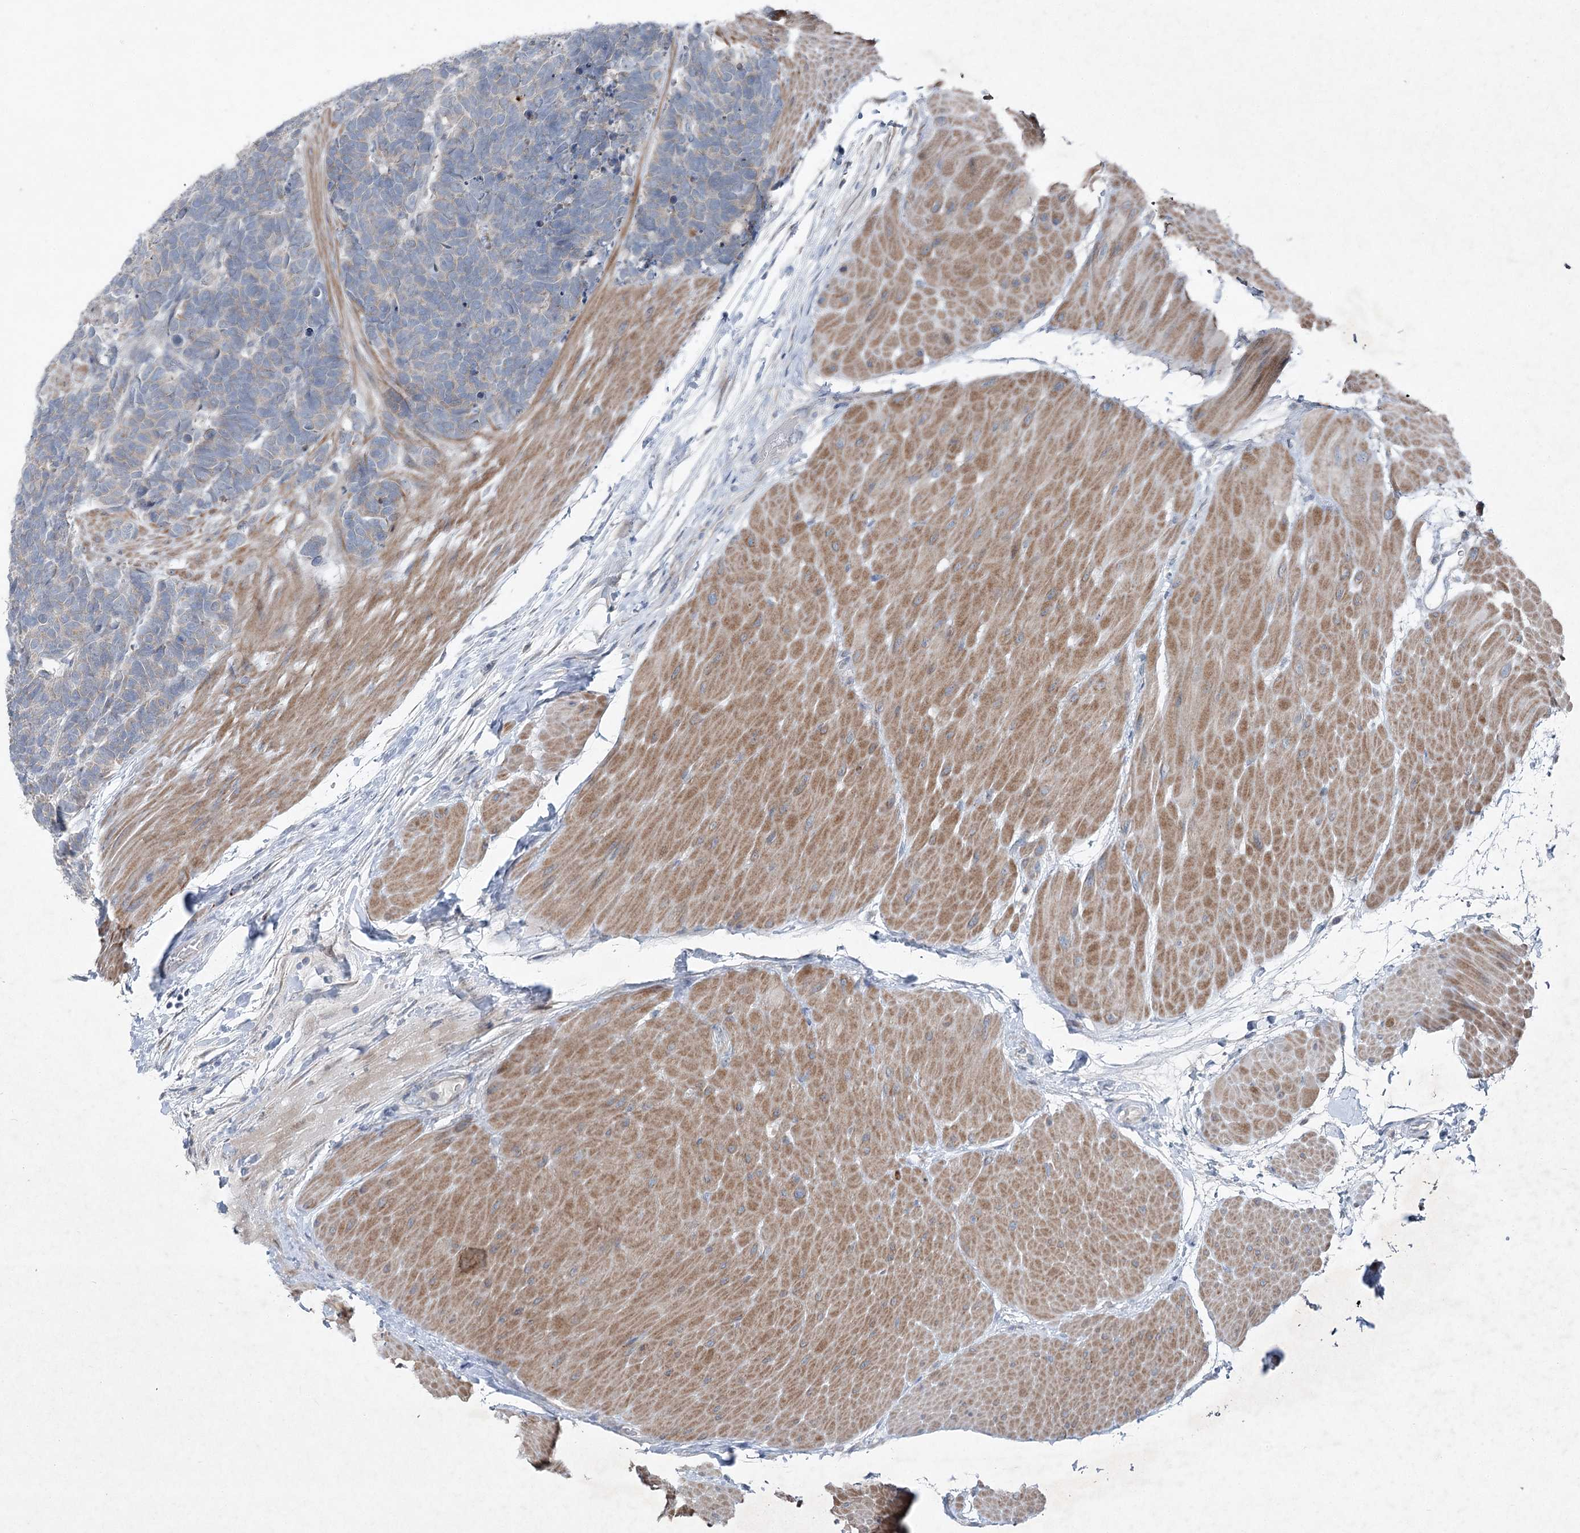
{"staining": {"intensity": "negative", "quantity": "none", "location": "none"}, "tissue": "carcinoid", "cell_type": "Tumor cells", "image_type": "cancer", "snomed": [{"axis": "morphology", "description": "Carcinoma, NOS"}, {"axis": "morphology", "description": "Carcinoid, malignant, NOS"}, {"axis": "topography", "description": "Urinary bladder"}], "caption": "The IHC image has no significant positivity in tumor cells of carcinoid (malignant) tissue.", "gene": "PLA2G12A", "patient": {"sex": "male", "age": 57}}